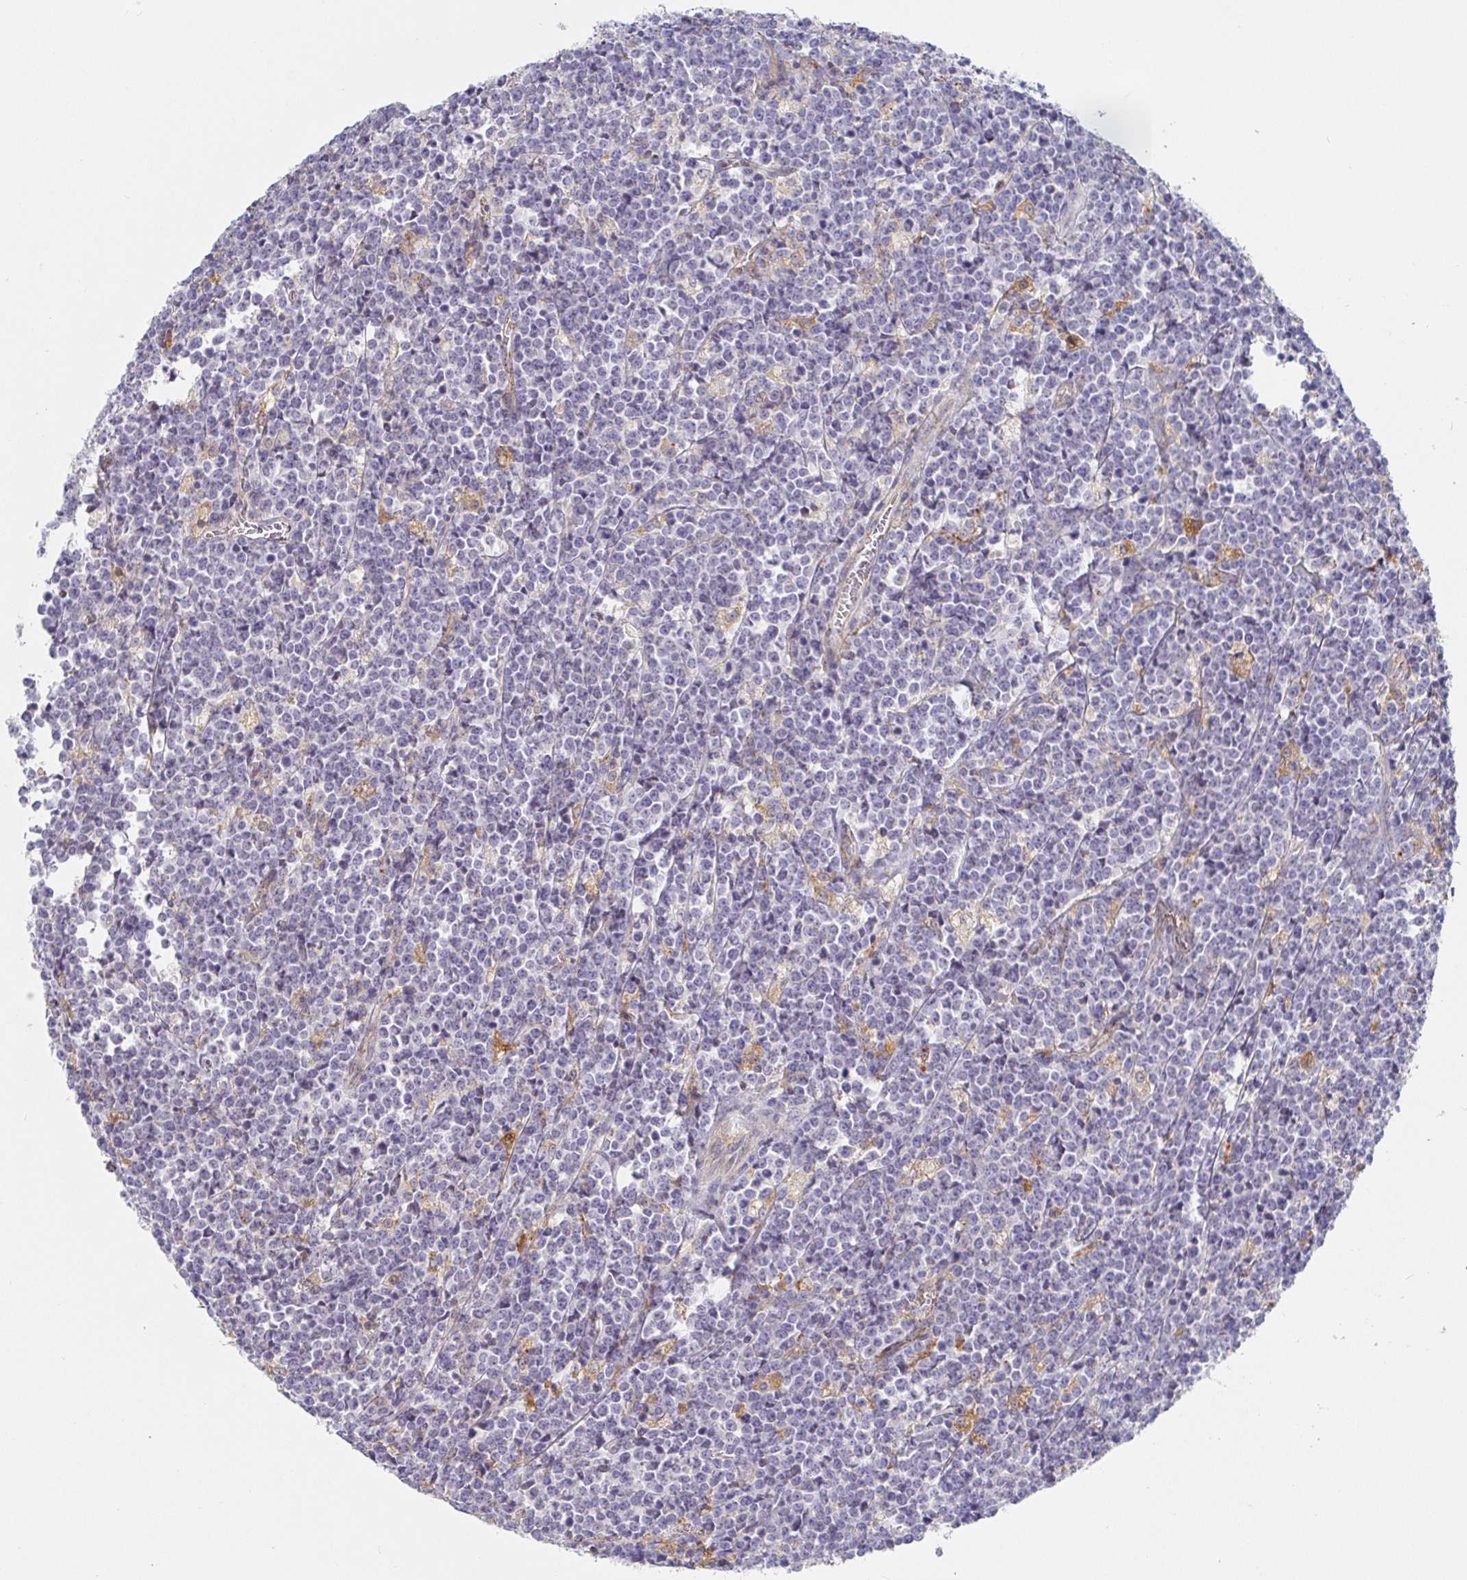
{"staining": {"intensity": "negative", "quantity": "none", "location": "none"}, "tissue": "lymphoma", "cell_type": "Tumor cells", "image_type": "cancer", "snomed": [{"axis": "morphology", "description": "Malignant lymphoma, non-Hodgkin's type, High grade"}, {"axis": "topography", "description": "Small intestine"}], "caption": "Tumor cells are negative for brown protein staining in malignant lymphoma, non-Hodgkin's type (high-grade).", "gene": "IRAK2", "patient": {"sex": "female", "age": 56}}